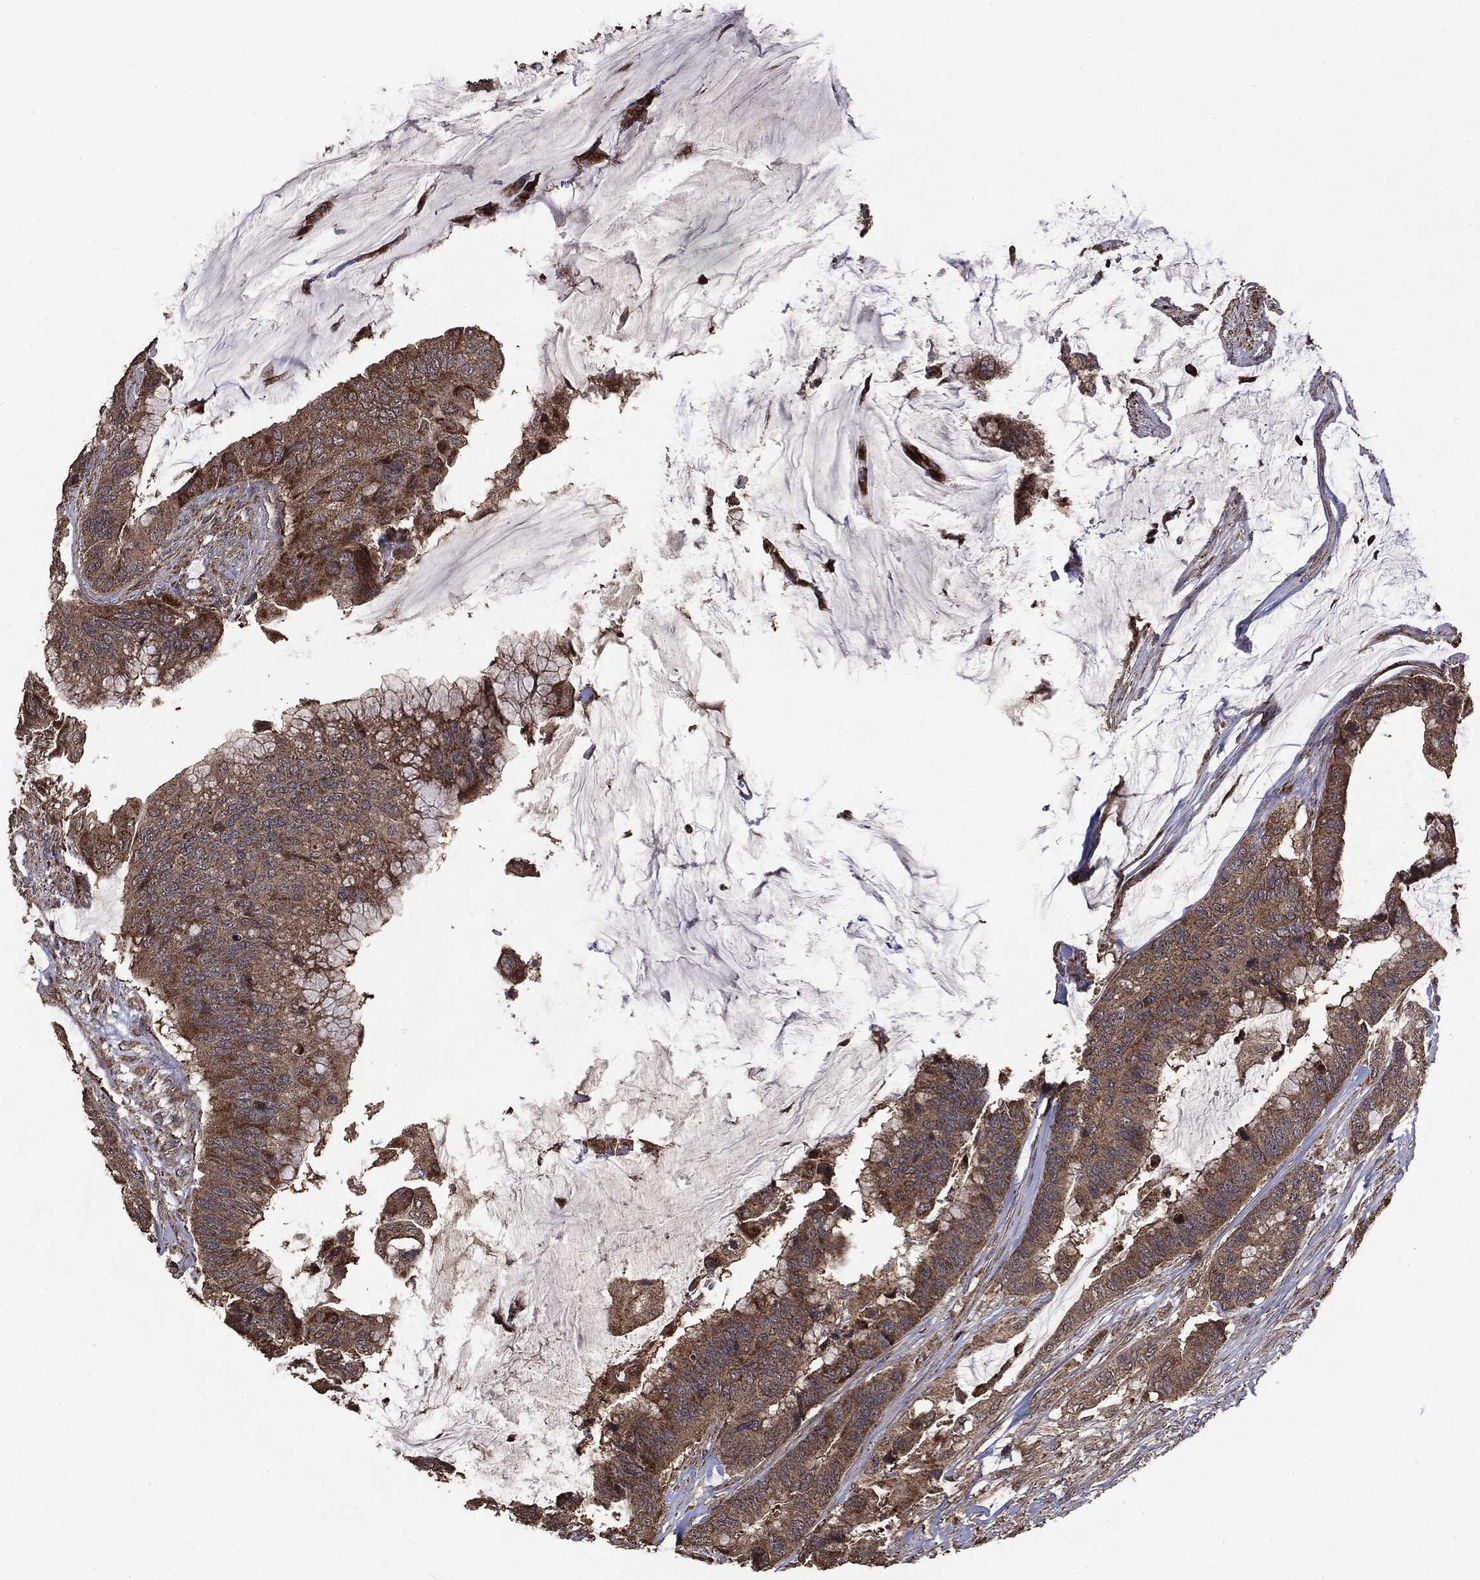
{"staining": {"intensity": "strong", "quantity": ">75%", "location": "cytoplasmic/membranous"}, "tissue": "colorectal cancer", "cell_type": "Tumor cells", "image_type": "cancer", "snomed": [{"axis": "morphology", "description": "Adenocarcinoma, NOS"}, {"axis": "topography", "description": "Rectum"}], "caption": "A histopathology image of adenocarcinoma (colorectal) stained for a protein demonstrates strong cytoplasmic/membranous brown staining in tumor cells.", "gene": "MTOR", "patient": {"sex": "female", "age": 59}}